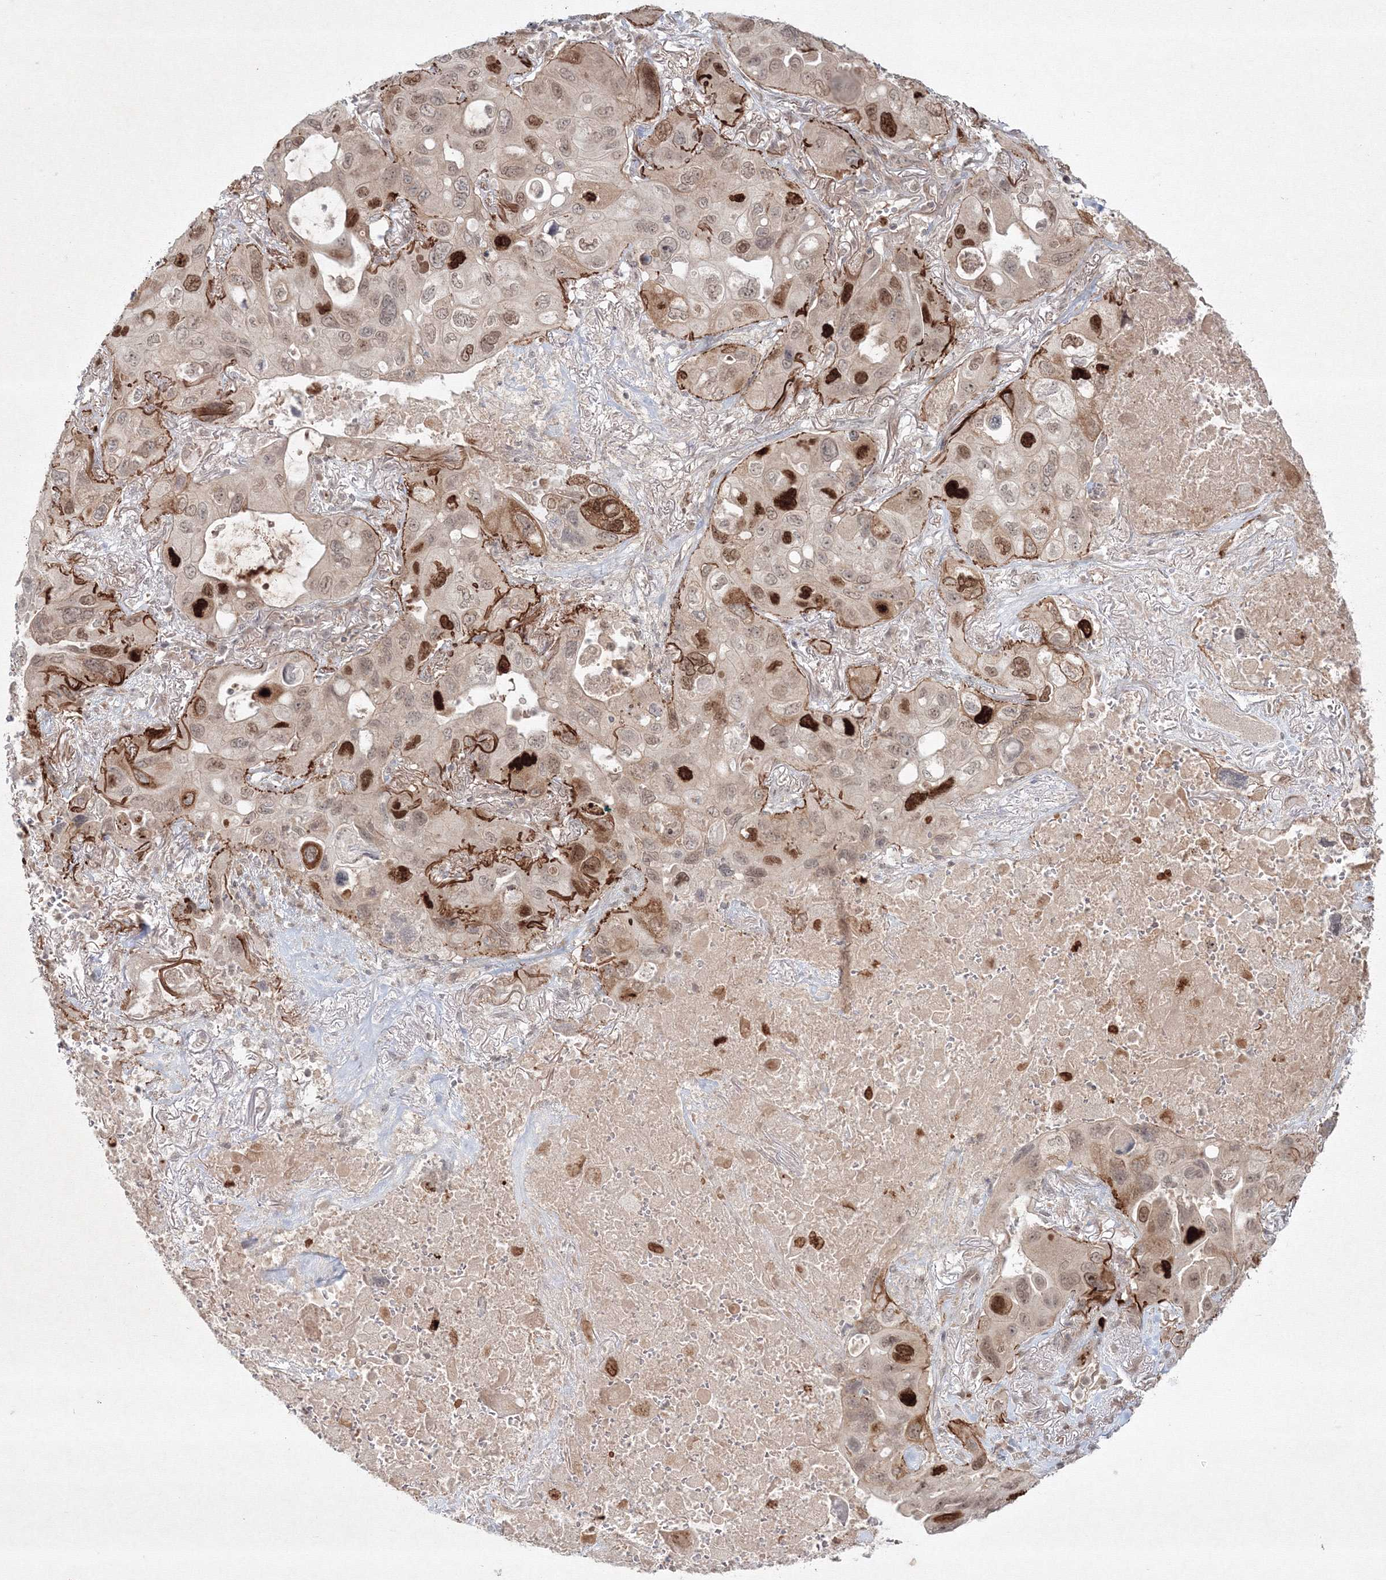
{"staining": {"intensity": "strong", "quantity": "<25%", "location": "nuclear"}, "tissue": "lung cancer", "cell_type": "Tumor cells", "image_type": "cancer", "snomed": [{"axis": "morphology", "description": "Squamous cell carcinoma, NOS"}, {"axis": "topography", "description": "Lung"}], "caption": "IHC staining of lung cancer (squamous cell carcinoma), which shows medium levels of strong nuclear staining in approximately <25% of tumor cells indicating strong nuclear protein positivity. The staining was performed using DAB (brown) for protein detection and nuclei were counterstained in hematoxylin (blue).", "gene": "KIF20A", "patient": {"sex": "female", "age": 73}}